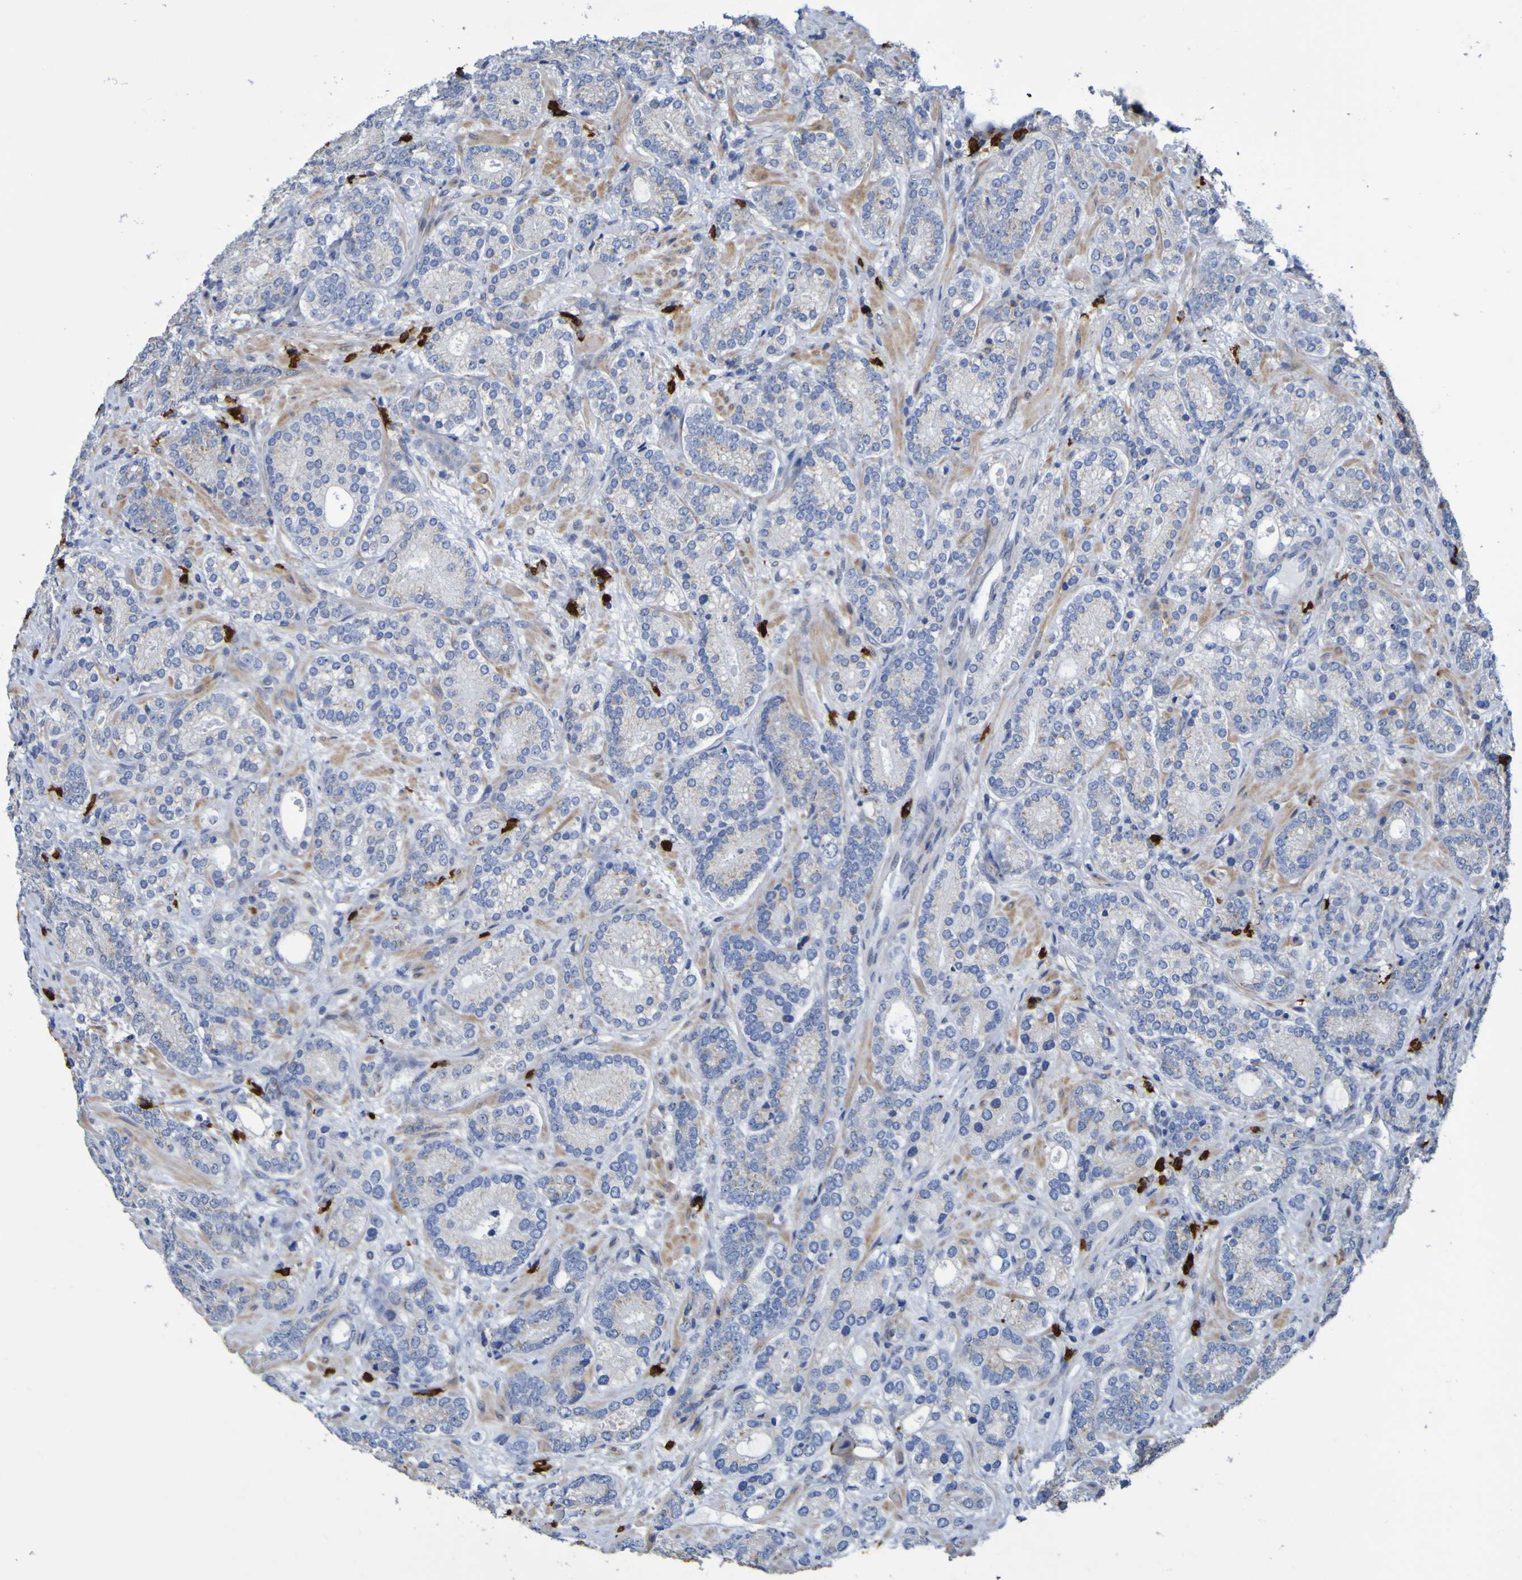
{"staining": {"intensity": "negative", "quantity": "none", "location": "none"}, "tissue": "prostate cancer", "cell_type": "Tumor cells", "image_type": "cancer", "snomed": [{"axis": "morphology", "description": "Adenocarcinoma, High grade"}, {"axis": "topography", "description": "Prostate"}], "caption": "Human prostate cancer stained for a protein using IHC exhibits no staining in tumor cells.", "gene": "C11orf24", "patient": {"sex": "male", "age": 61}}